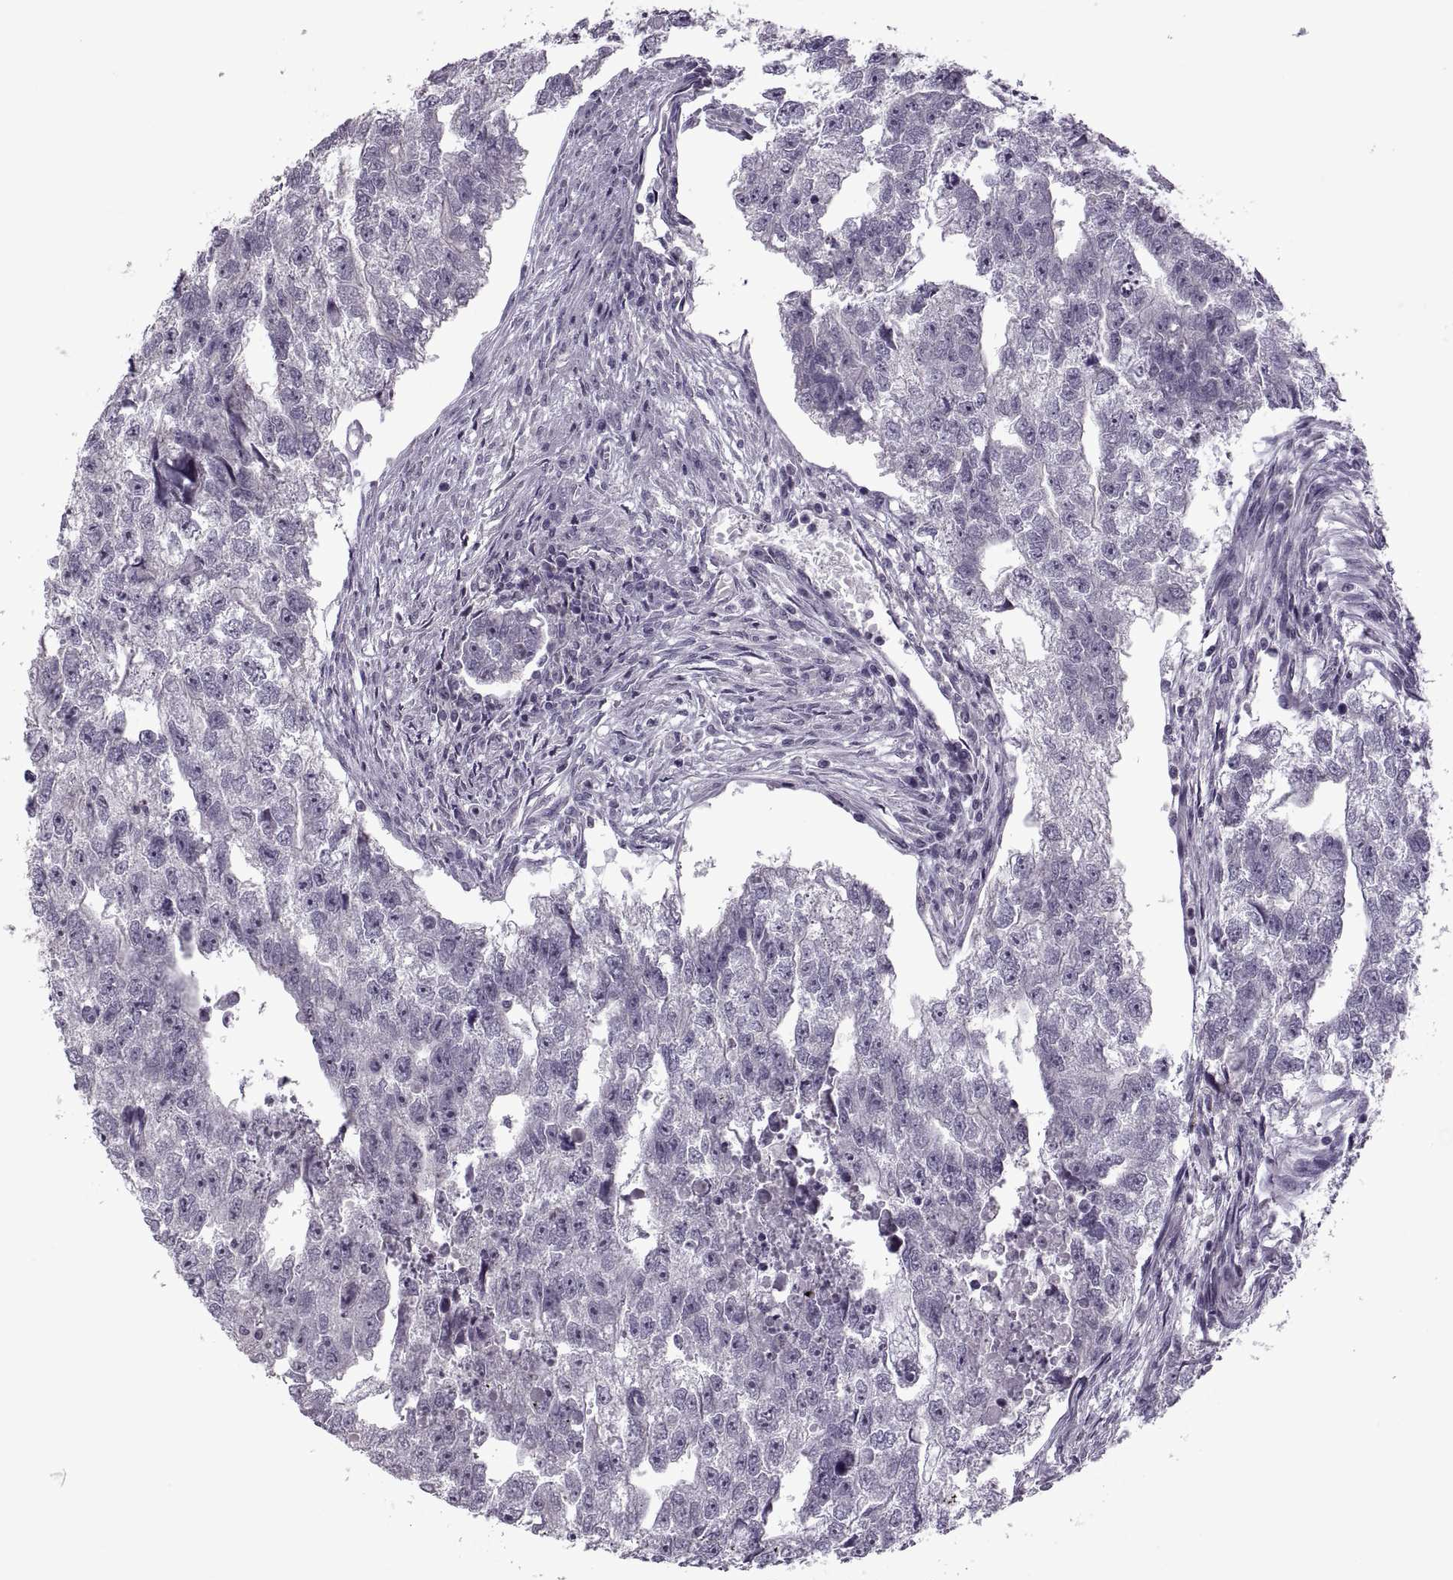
{"staining": {"intensity": "negative", "quantity": "none", "location": "none"}, "tissue": "testis cancer", "cell_type": "Tumor cells", "image_type": "cancer", "snomed": [{"axis": "morphology", "description": "Carcinoma, Embryonal, NOS"}, {"axis": "morphology", "description": "Teratoma, malignant, NOS"}, {"axis": "topography", "description": "Testis"}], "caption": "The IHC histopathology image has no significant positivity in tumor cells of testis embryonal carcinoma tissue.", "gene": "MGAT4D", "patient": {"sex": "male", "age": 44}}